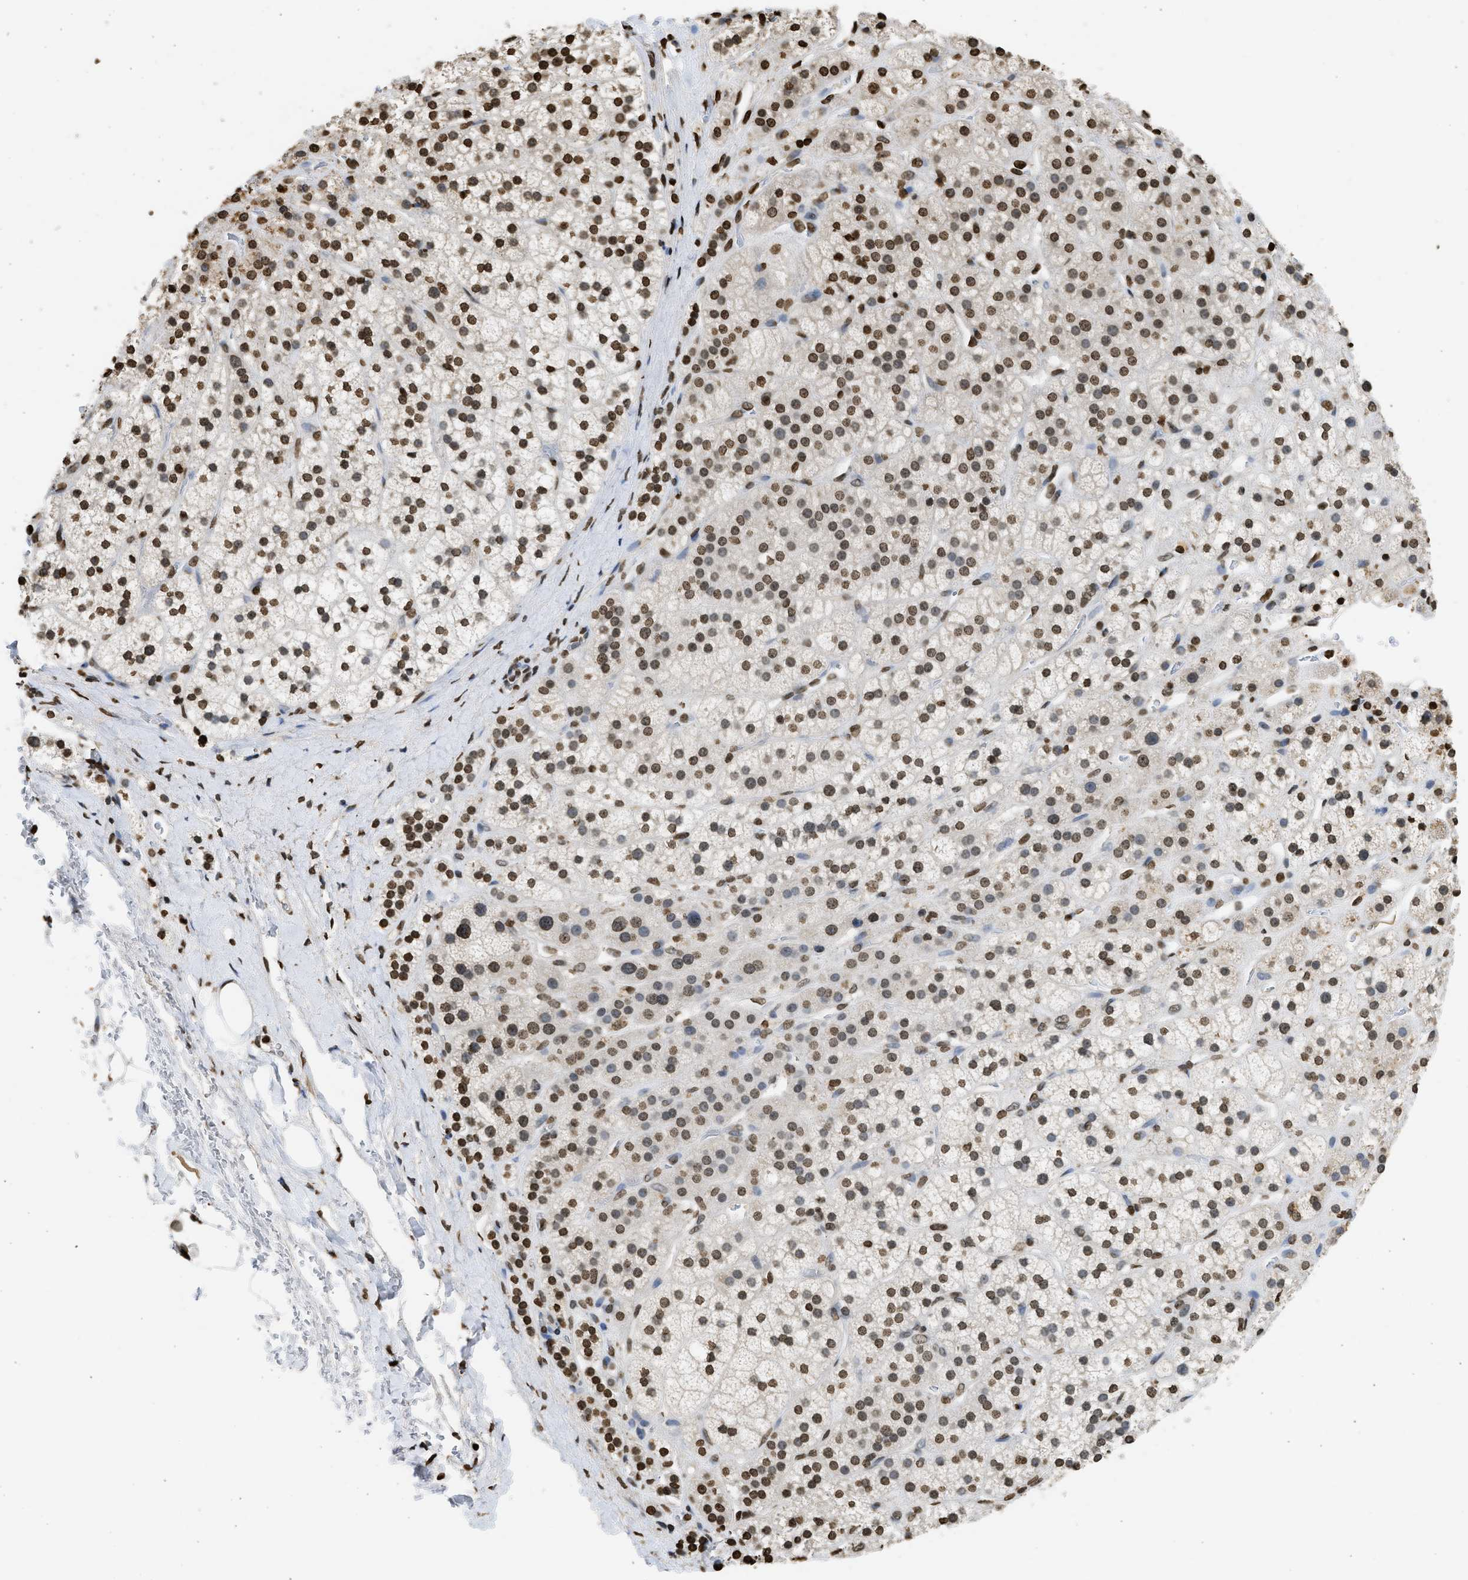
{"staining": {"intensity": "moderate", "quantity": ">75%", "location": "nuclear"}, "tissue": "adrenal gland", "cell_type": "Glandular cells", "image_type": "normal", "snomed": [{"axis": "morphology", "description": "Normal tissue, NOS"}, {"axis": "topography", "description": "Adrenal gland"}], "caption": "The photomicrograph displays immunohistochemical staining of benign adrenal gland. There is moderate nuclear expression is present in approximately >75% of glandular cells.", "gene": "RRAGC", "patient": {"sex": "male", "age": 56}}